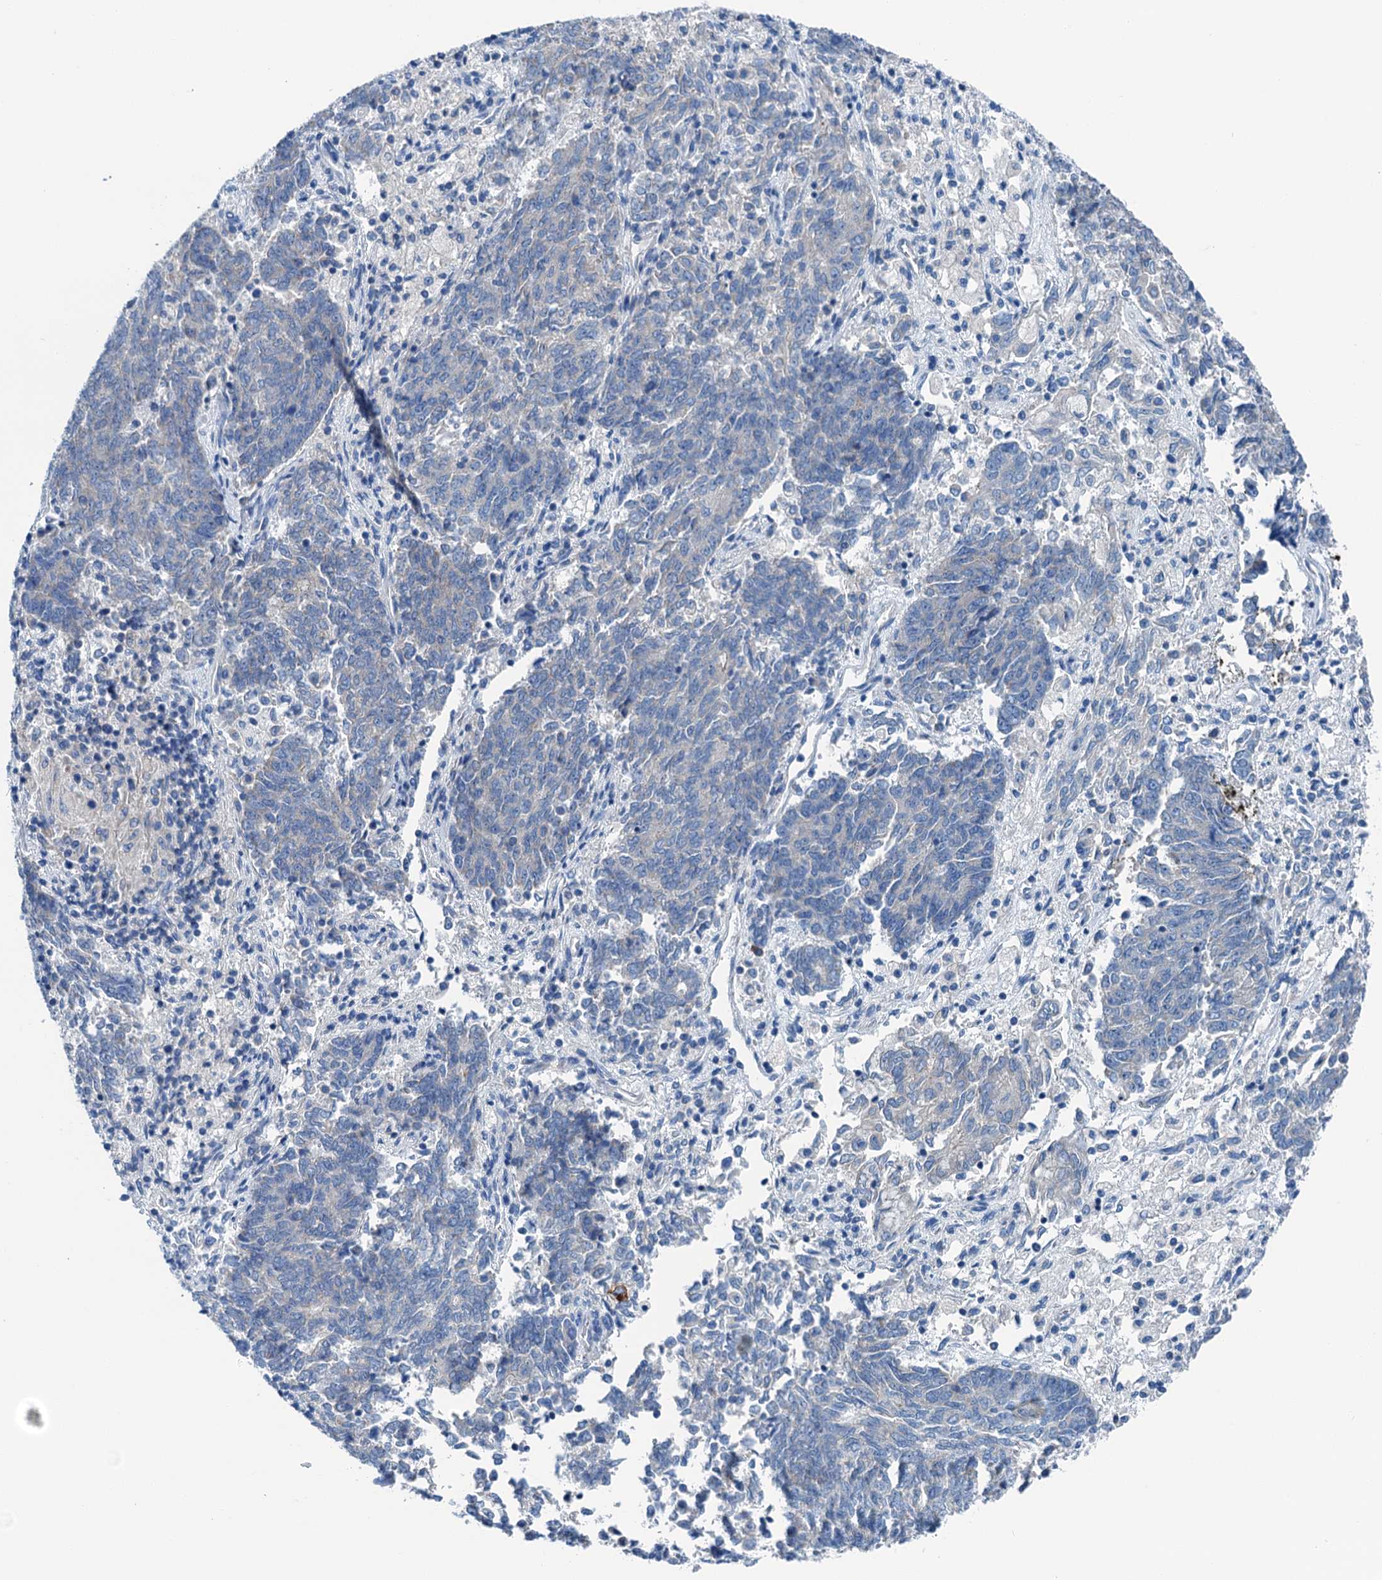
{"staining": {"intensity": "negative", "quantity": "none", "location": "none"}, "tissue": "endometrial cancer", "cell_type": "Tumor cells", "image_type": "cancer", "snomed": [{"axis": "morphology", "description": "Adenocarcinoma, NOS"}, {"axis": "topography", "description": "Endometrium"}], "caption": "Immunohistochemistry (IHC) micrograph of neoplastic tissue: human endometrial adenocarcinoma stained with DAB displays no significant protein positivity in tumor cells.", "gene": "KNDC1", "patient": {"sex": "female", "age": 80}}